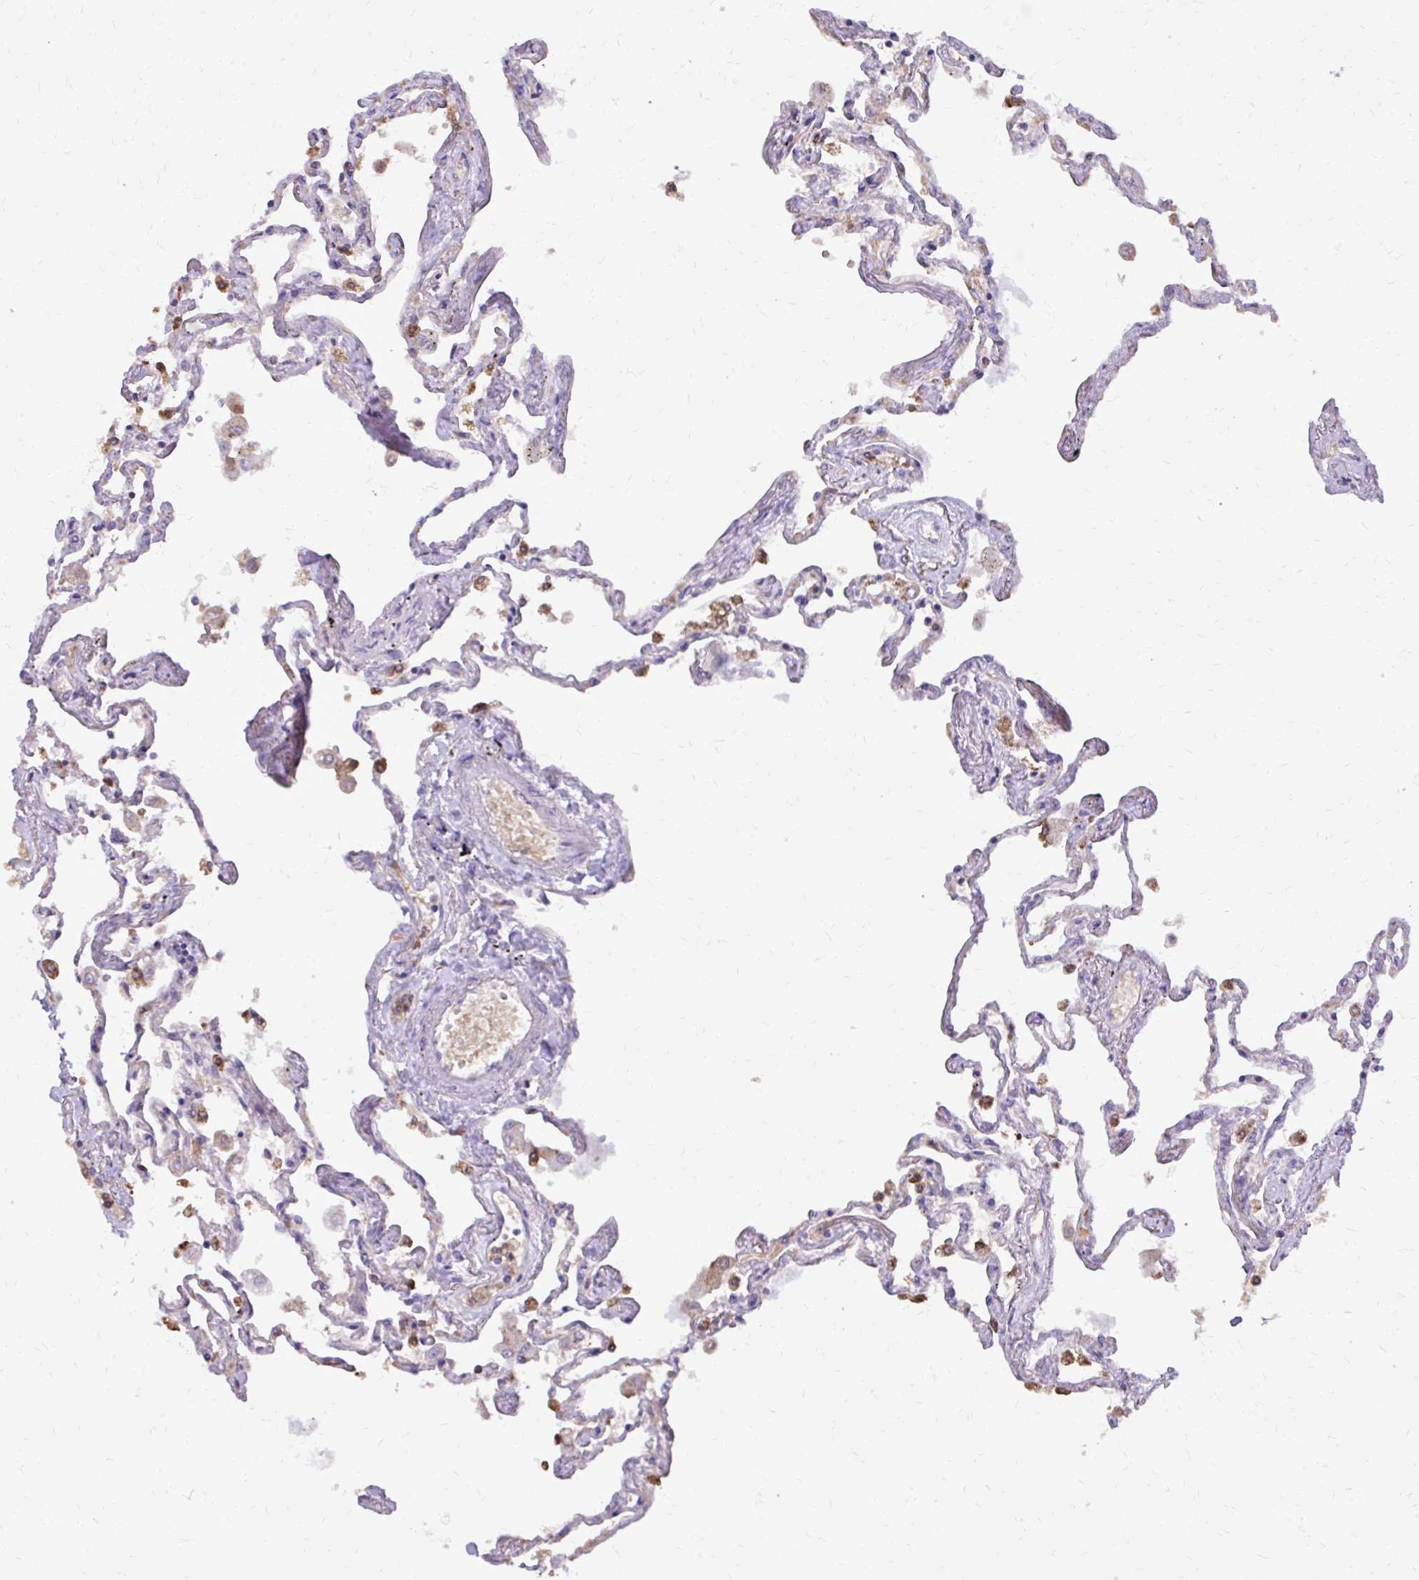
{"staining": {"intensity": "weak", "quantity": "<25%", "location": "cytoplasmic/membranous"}, "tissue": "lung", "cell_type": "Alveolar cells", "image_type": "normal", "snomed": [{"axis": "morphology", "description": "Normal tissue, NOS"}, {"axis": "morphology", "description": "Adenocarcinoma, NOS"}, {"axis": "topography", "description": "Cartilage tissue"}, {"axis": "topography", "description": "Lung"}], "caption": "A high-resolution micrograph shows immunohistochemistry (IHC) staining of normal lung, which exhibits no significant positivity in alveolar cells.", "gene": "CAT", "patient": {"sex": "female", "age": 67}}